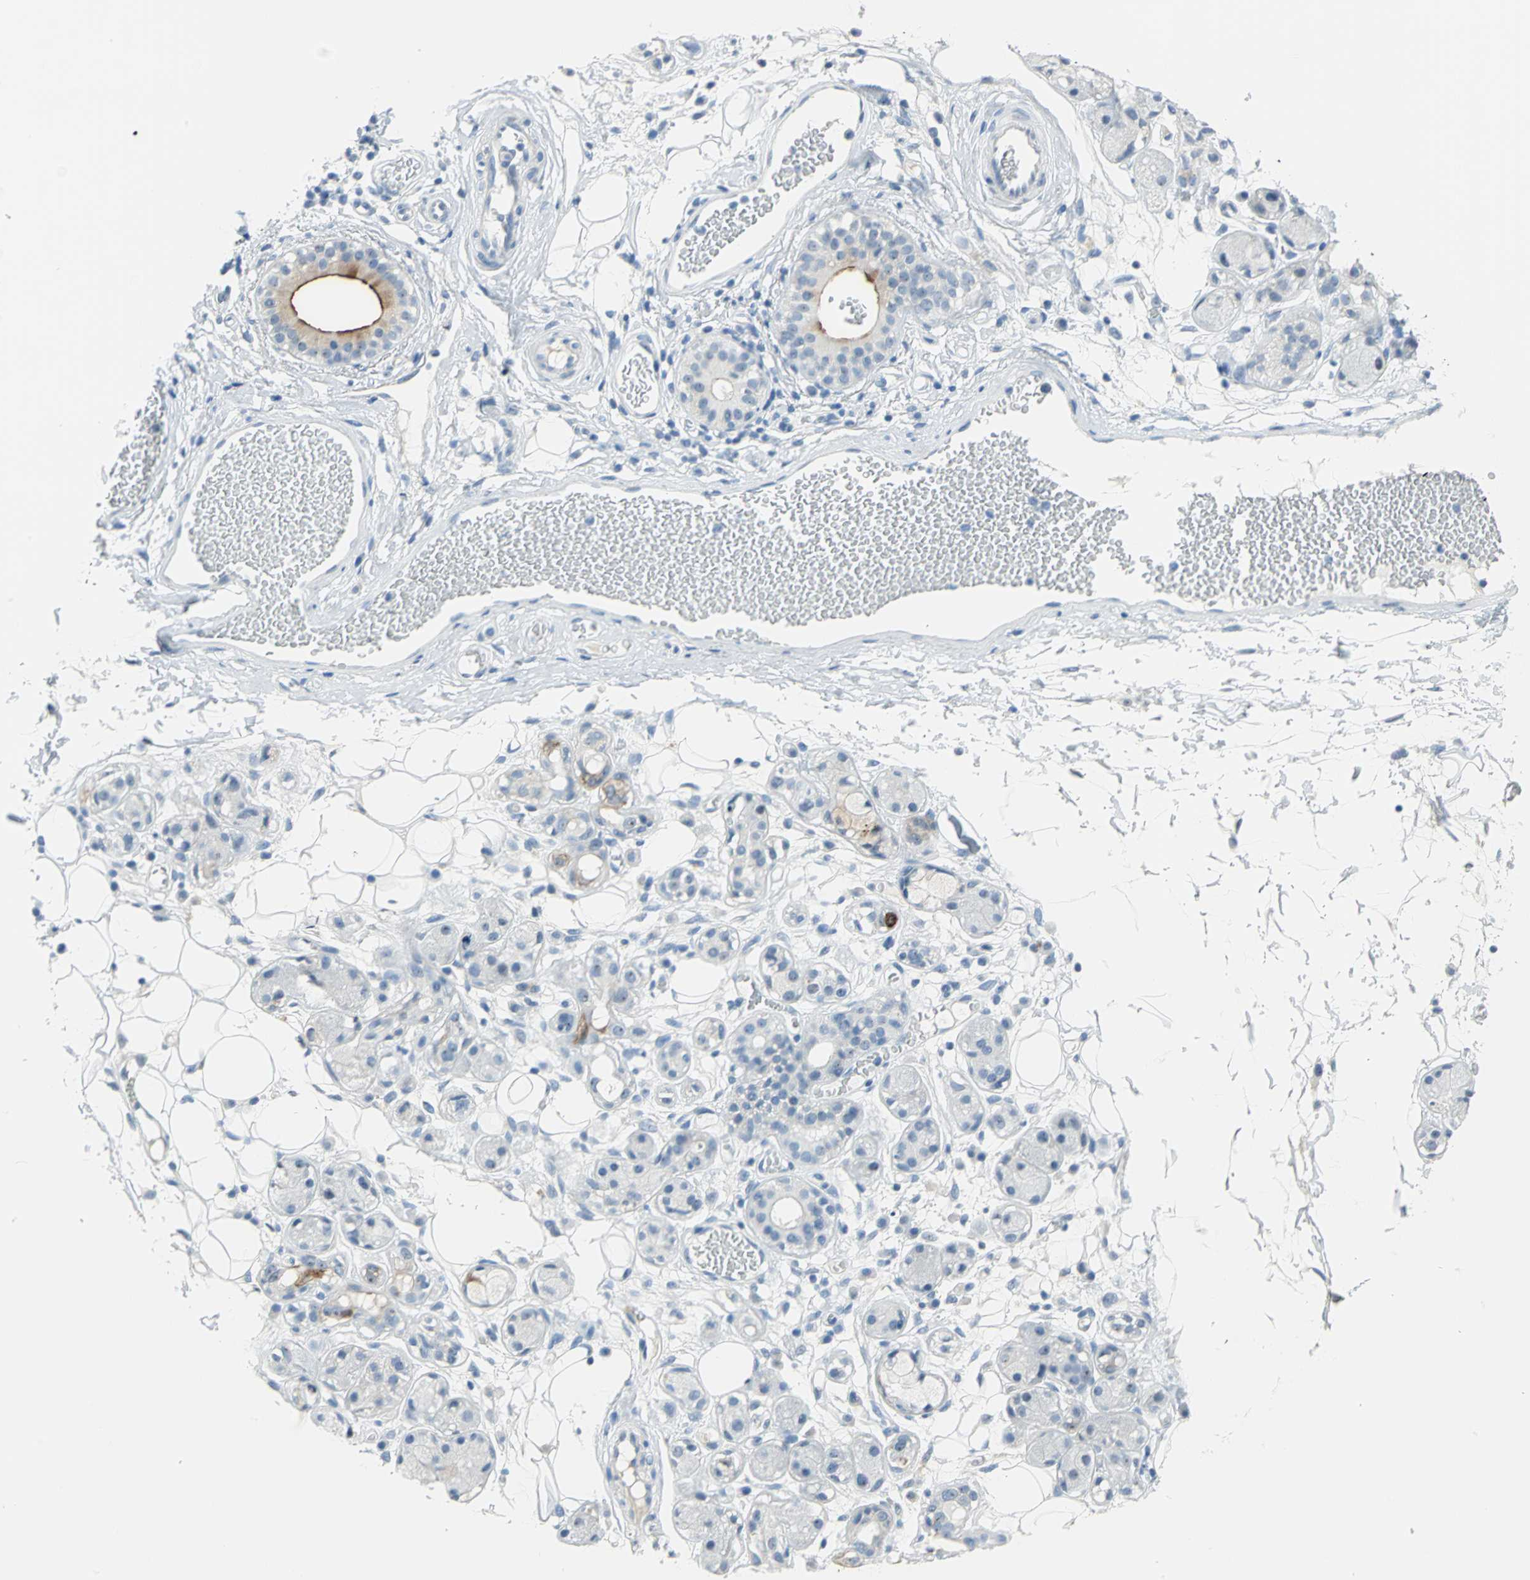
{"staining": {"intensity": "negative", "quantity": "none", "location": "none"}, "tissue": "adipose tissue", "cell_type": "Adipocytes", "image_type": "normal", "snomed": [{"axis": "morphology", "description": "Normal tissue, NOS"}, {"axis": "morphology", "description": "Inflammation, NOS"}, {"axis": "topography", "description": "Vascular tissue"}, {"axis": "topography", "description": "Salivary gland"}], "caption": "This is an immunohistochemistry (IHC) histopathology image of unremarkable human adipose tissue. There is no staining in adipocytes.", "gene": "MUC4", "patient": {"sex": "female", "age": 75}}